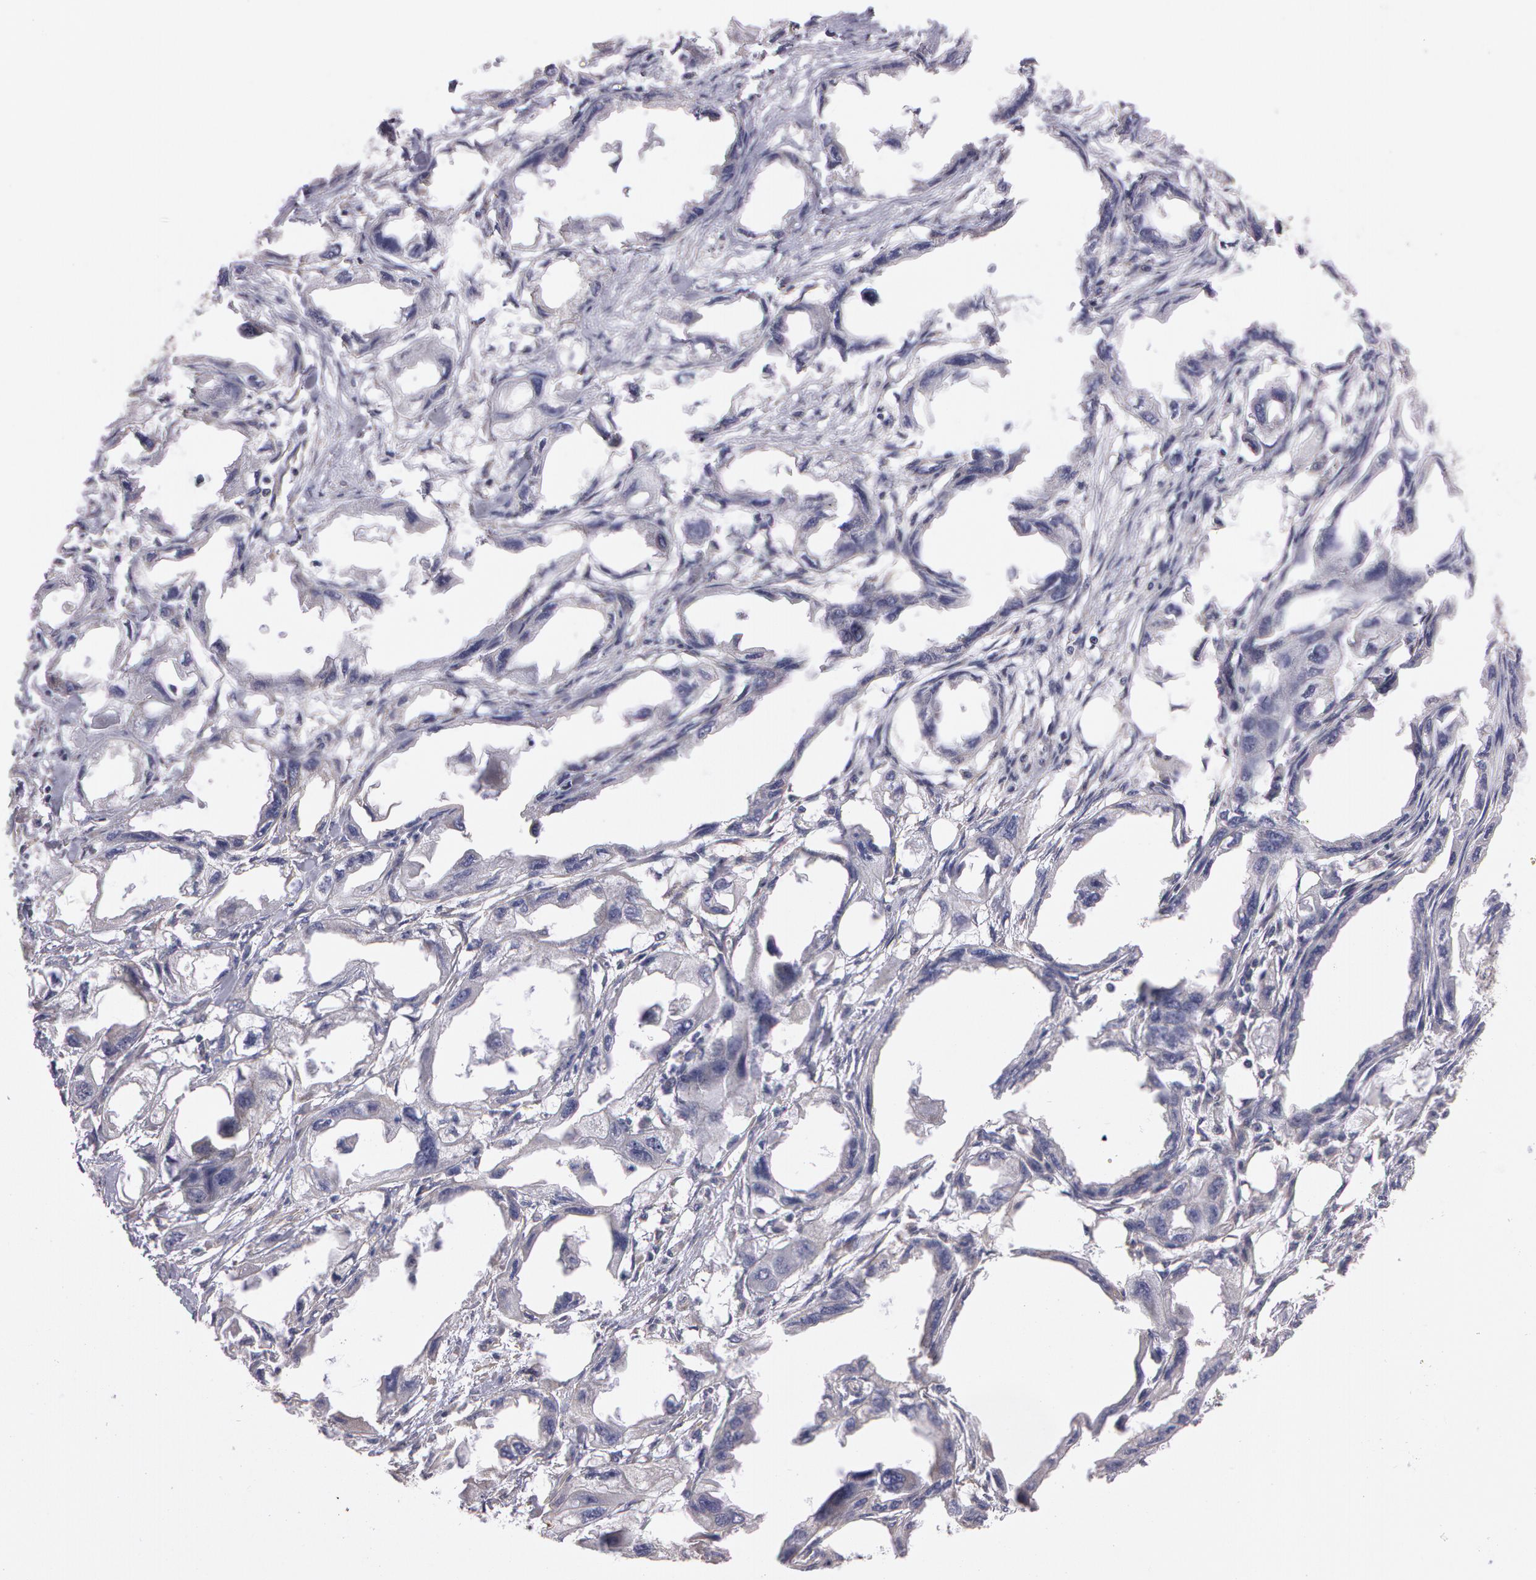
{"staining": {"intensity": "negative", "quantity": "none", "location": "none"}, "tissue": "endometrial cancer", "cell_type": "Tumor cells", "image_type": "cancer", "snomed": [{"axis": "morphology", "description": "Adenocarcinoma, NOS"}, {"axis": "topography", "description": "Endometrium"}], "caption": "Micrograph shows no protein staining in tumor cells of endometrial adenocarcinoma tissue.", "gene": "NEK9", "patient": {"sex": "female", "age": 67}}